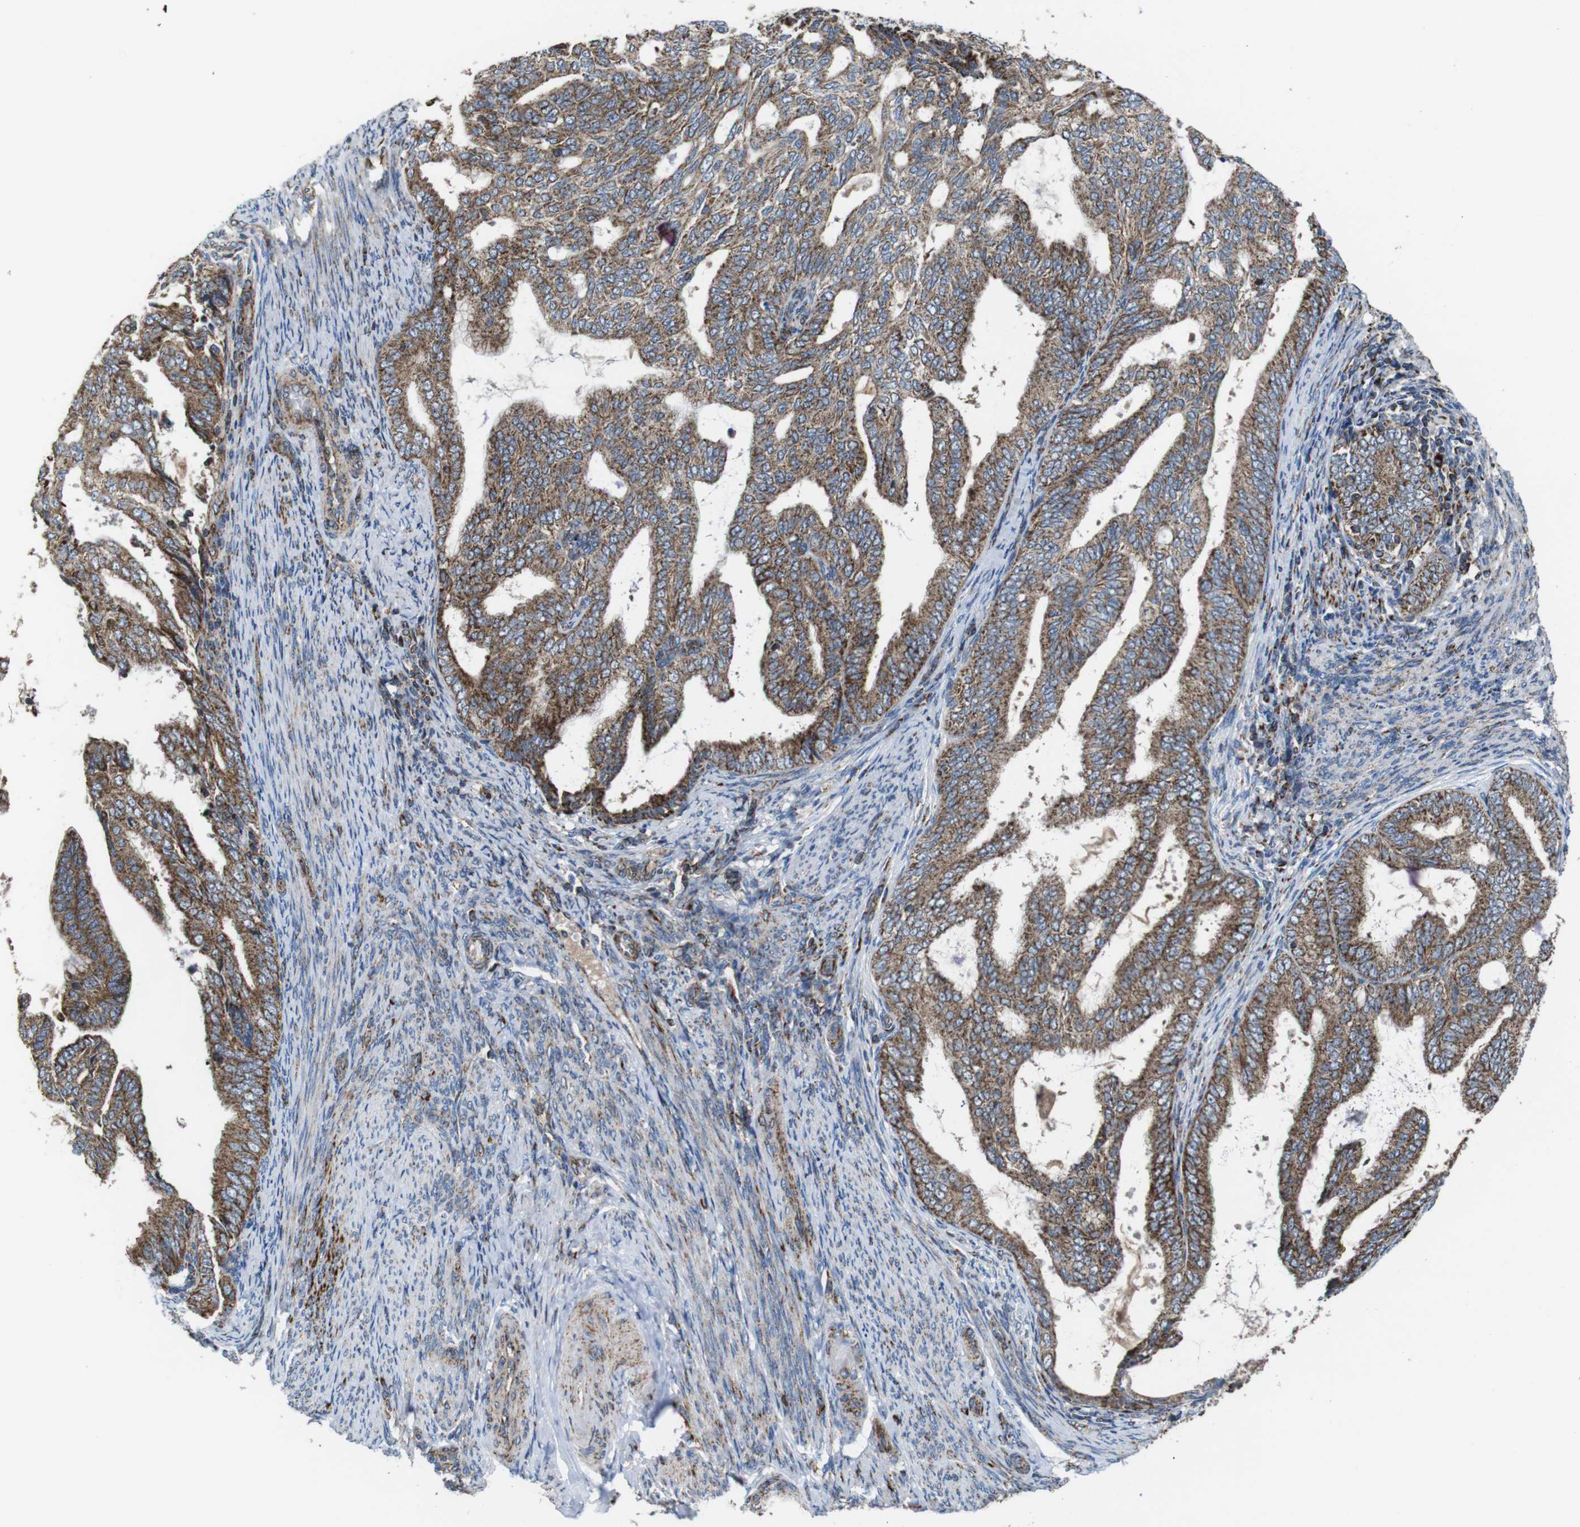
{"staining": {"intensity": "moderate", "quantity": ">75%", "location": "cytoplasmic/membranous"}, "tissue": "endometrial cancer", "cell_type": "Tumor cells", "image_type": "cancer", "snomed": [{"axis": "morphology", "description": "Adenocarcinoma, NOS"}, {"axis": "topography", "description": "Endometrium"}], "caption": "Immunohistochemistry histopathology image of neoplastic tissue: endometrial cancer (adenocarcinoma) stained using IHC exhibits medium levels of moderate protein expression localized specifically in the cytoplasmic/membranous of tumor cells, appearing as a cytoplasmic/membranous brown color.", "gene": "HK1", "patient": {"sex": "female", "age": 58}}